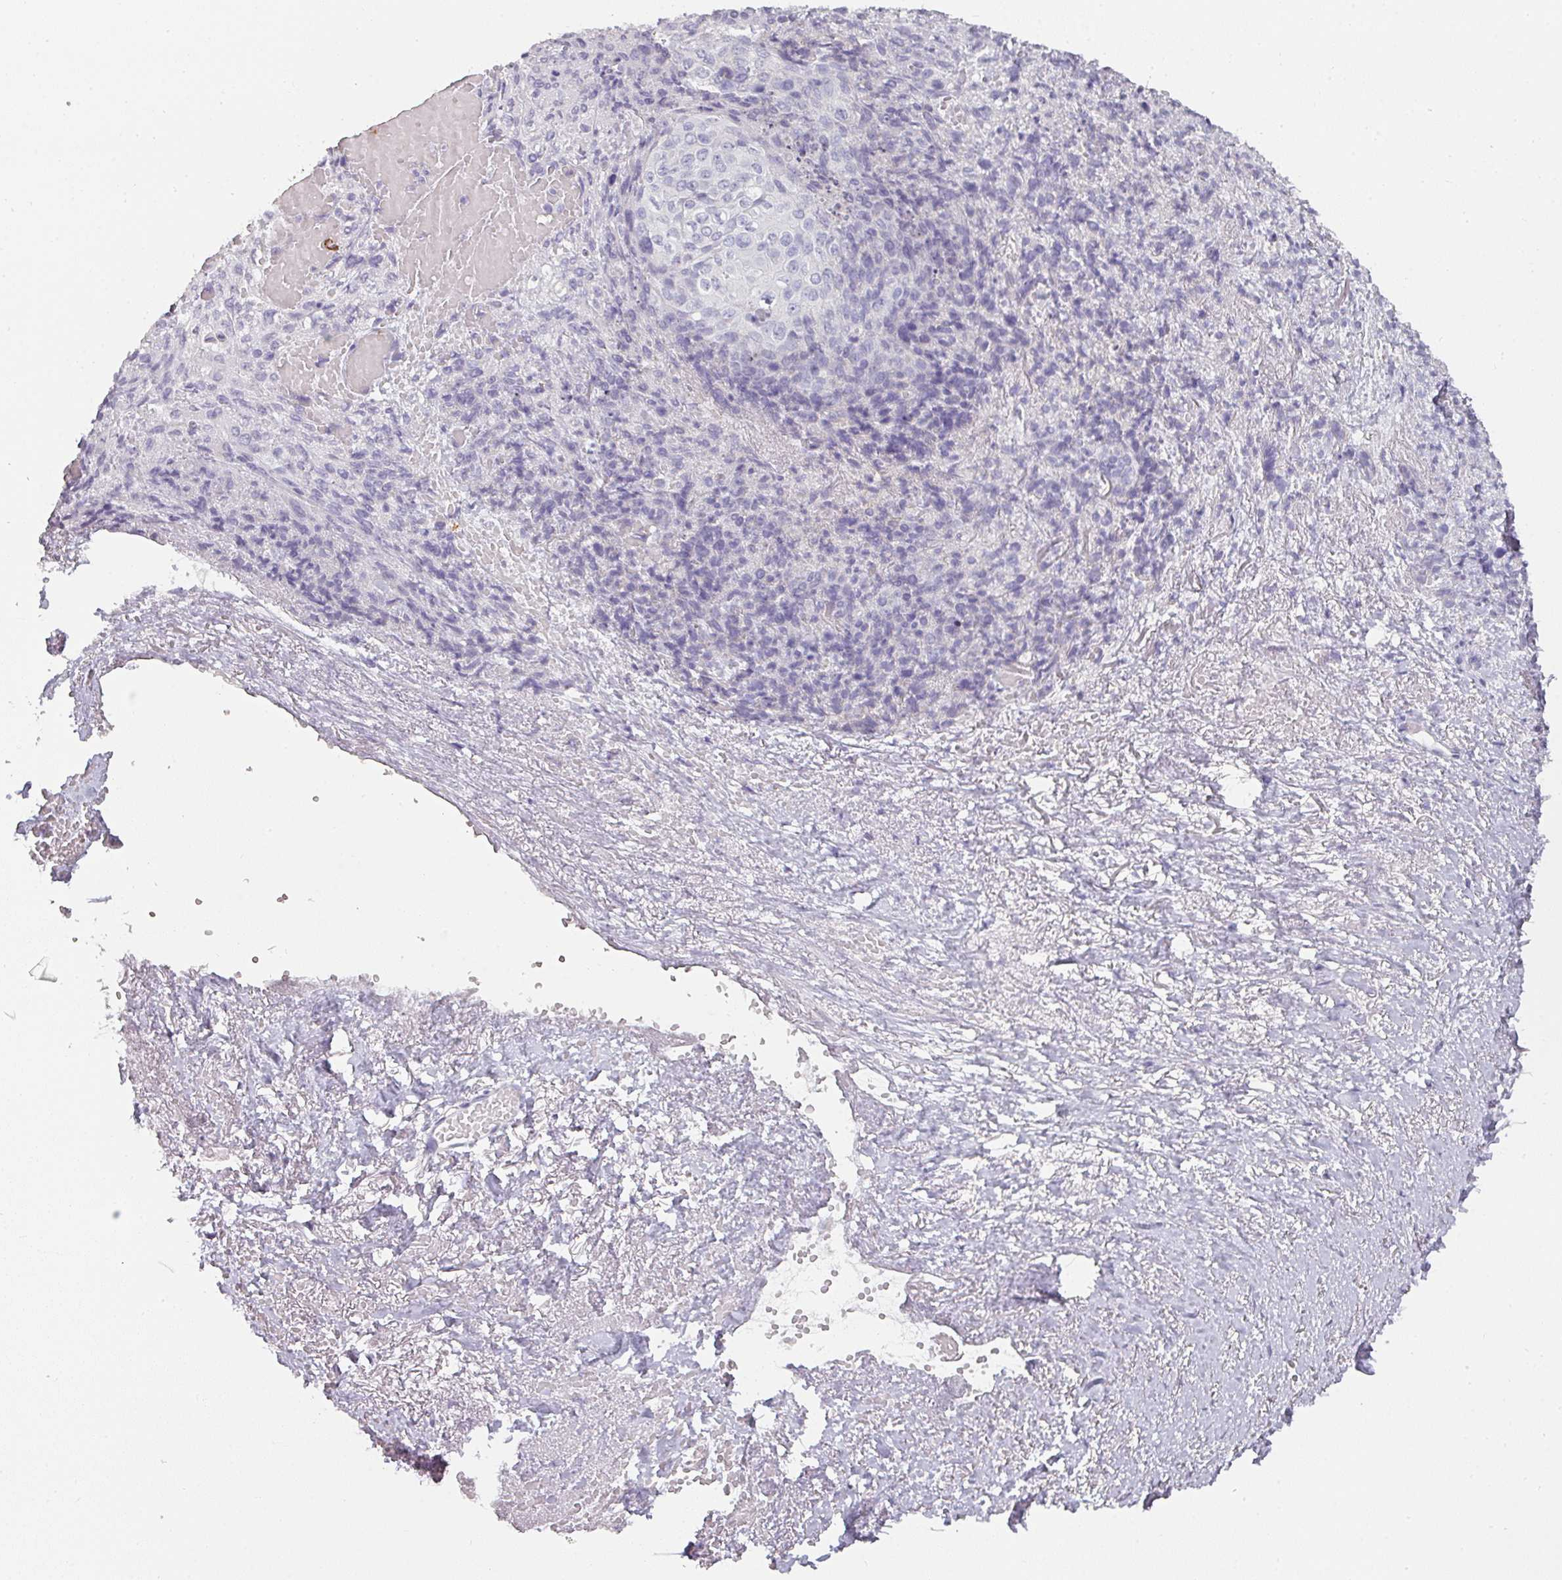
{"staining": {"intensity": "negative", "quantity": "none", "location": "none"}, "tissue": "skin cancer", "cell_type": "Tumor cells", "image_type": "cancer", "snomed": [{"axis": "morphology", "description": "Squamous cell carcinoma, NOS"}, {"axis": "topography", "description": "Skin"}, {"axis": "topography", "description": "Vulva"}], "caption": "Skin cancer (squamous cell carcinoma) stained for a protein using immunohistochemistry demonstrates no staining tumor cells.", "gene": "CAMP", "patient": {"sex": "female", "age": 85}}